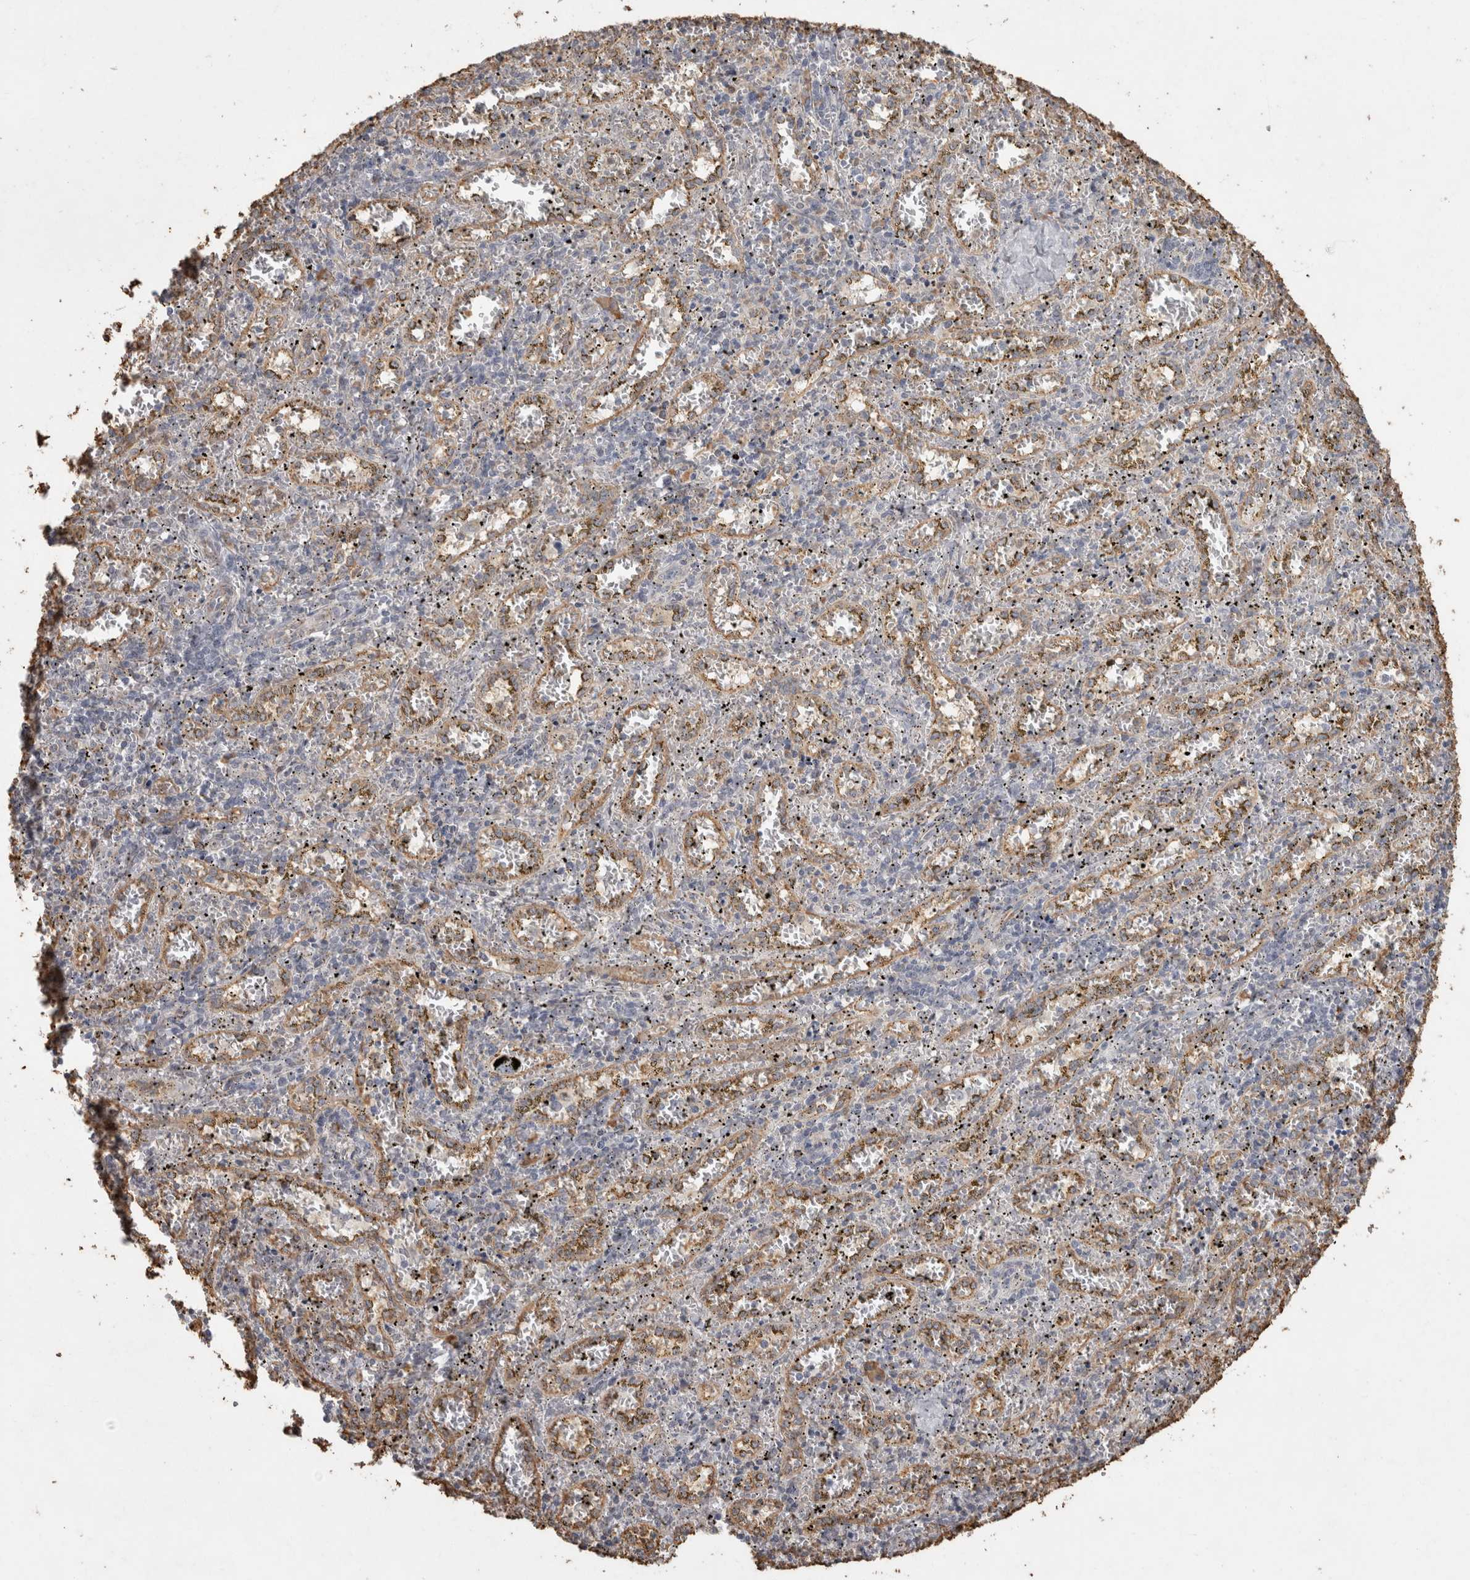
{"staining": {"intensity": "moderate", "quantity": "<25%", "location": "cytoplasmic/membranous,nuclear"}, "tissue": "spleen", "cell_type": "Cells in red pulp", "image_type": "normal", "snomed": [{"axis": "morphology", "description": "Normal tissue, NOS"}, {"axis": "topography", "description": "Spleen"}], "caption": "Immunohistochemical staining of unremarkable spleen shows <25% levels of moderate cytoplasmic/membranous,nuclear protein positivity in about <25% of cells in red pulp.", "gene": "REPS2", "patient": {"sex": "male", "age": 11}}